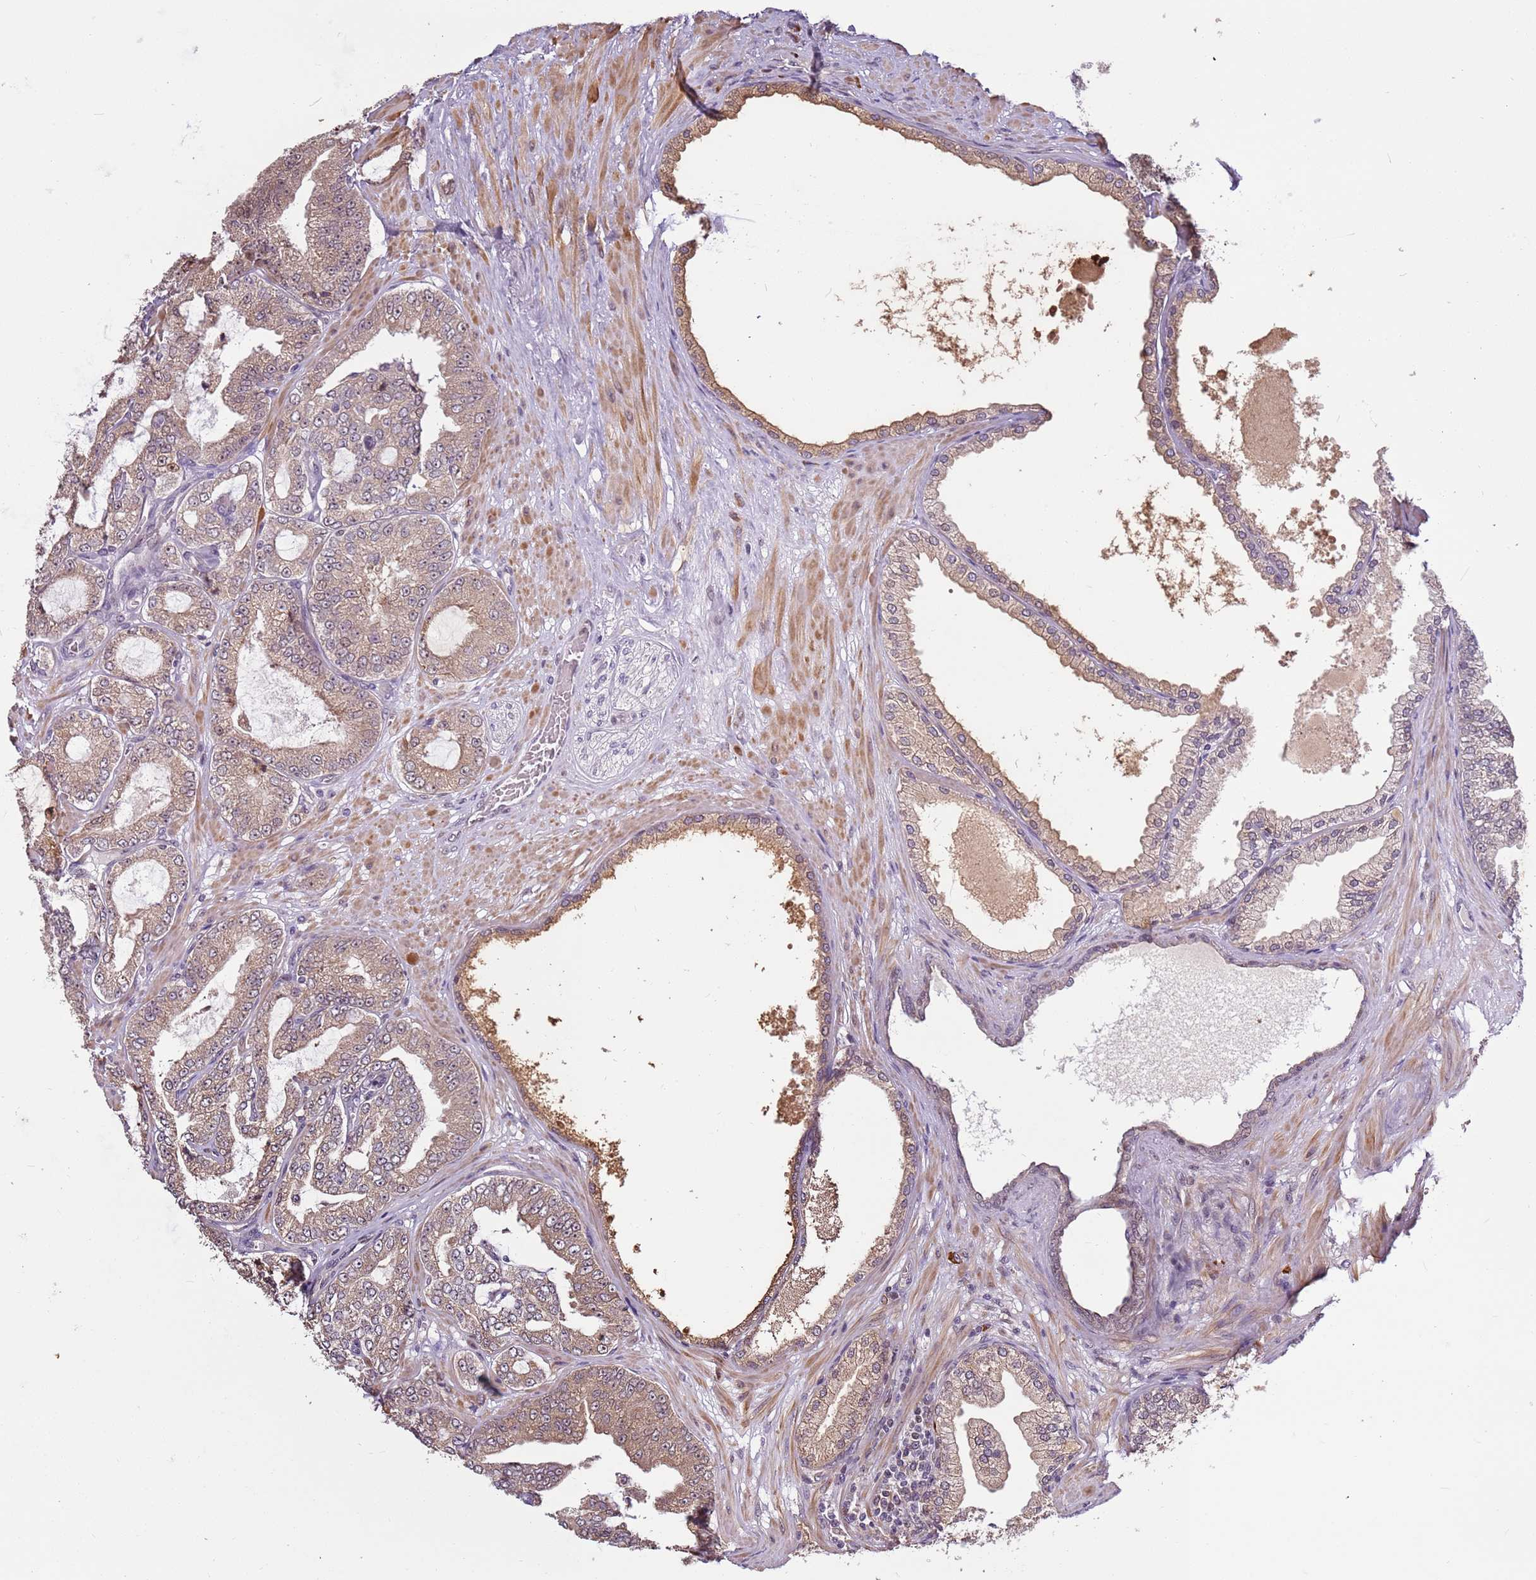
{"staining": {"intensity": "moderate", "quantity": ">75%", "location": "cytoplasmic/membranous,nuclear"}, "tissue": "prostate cancer", "cell_type": "Tumor cells", "image_type": "cancer", "snomed": [{"axis": "morphology", "description": "Adenocarcinoma, Low grade"}, {"axis": "topography", "description": "Prostate"}], "caption": "Protein expression analysis of prostate cancer shows moderate cytoplasmic/membranous and nuclear positivity in about >75% of tumor cells.", "gene": "UCMA", "patient": {"sex": "male", "age": 63}}